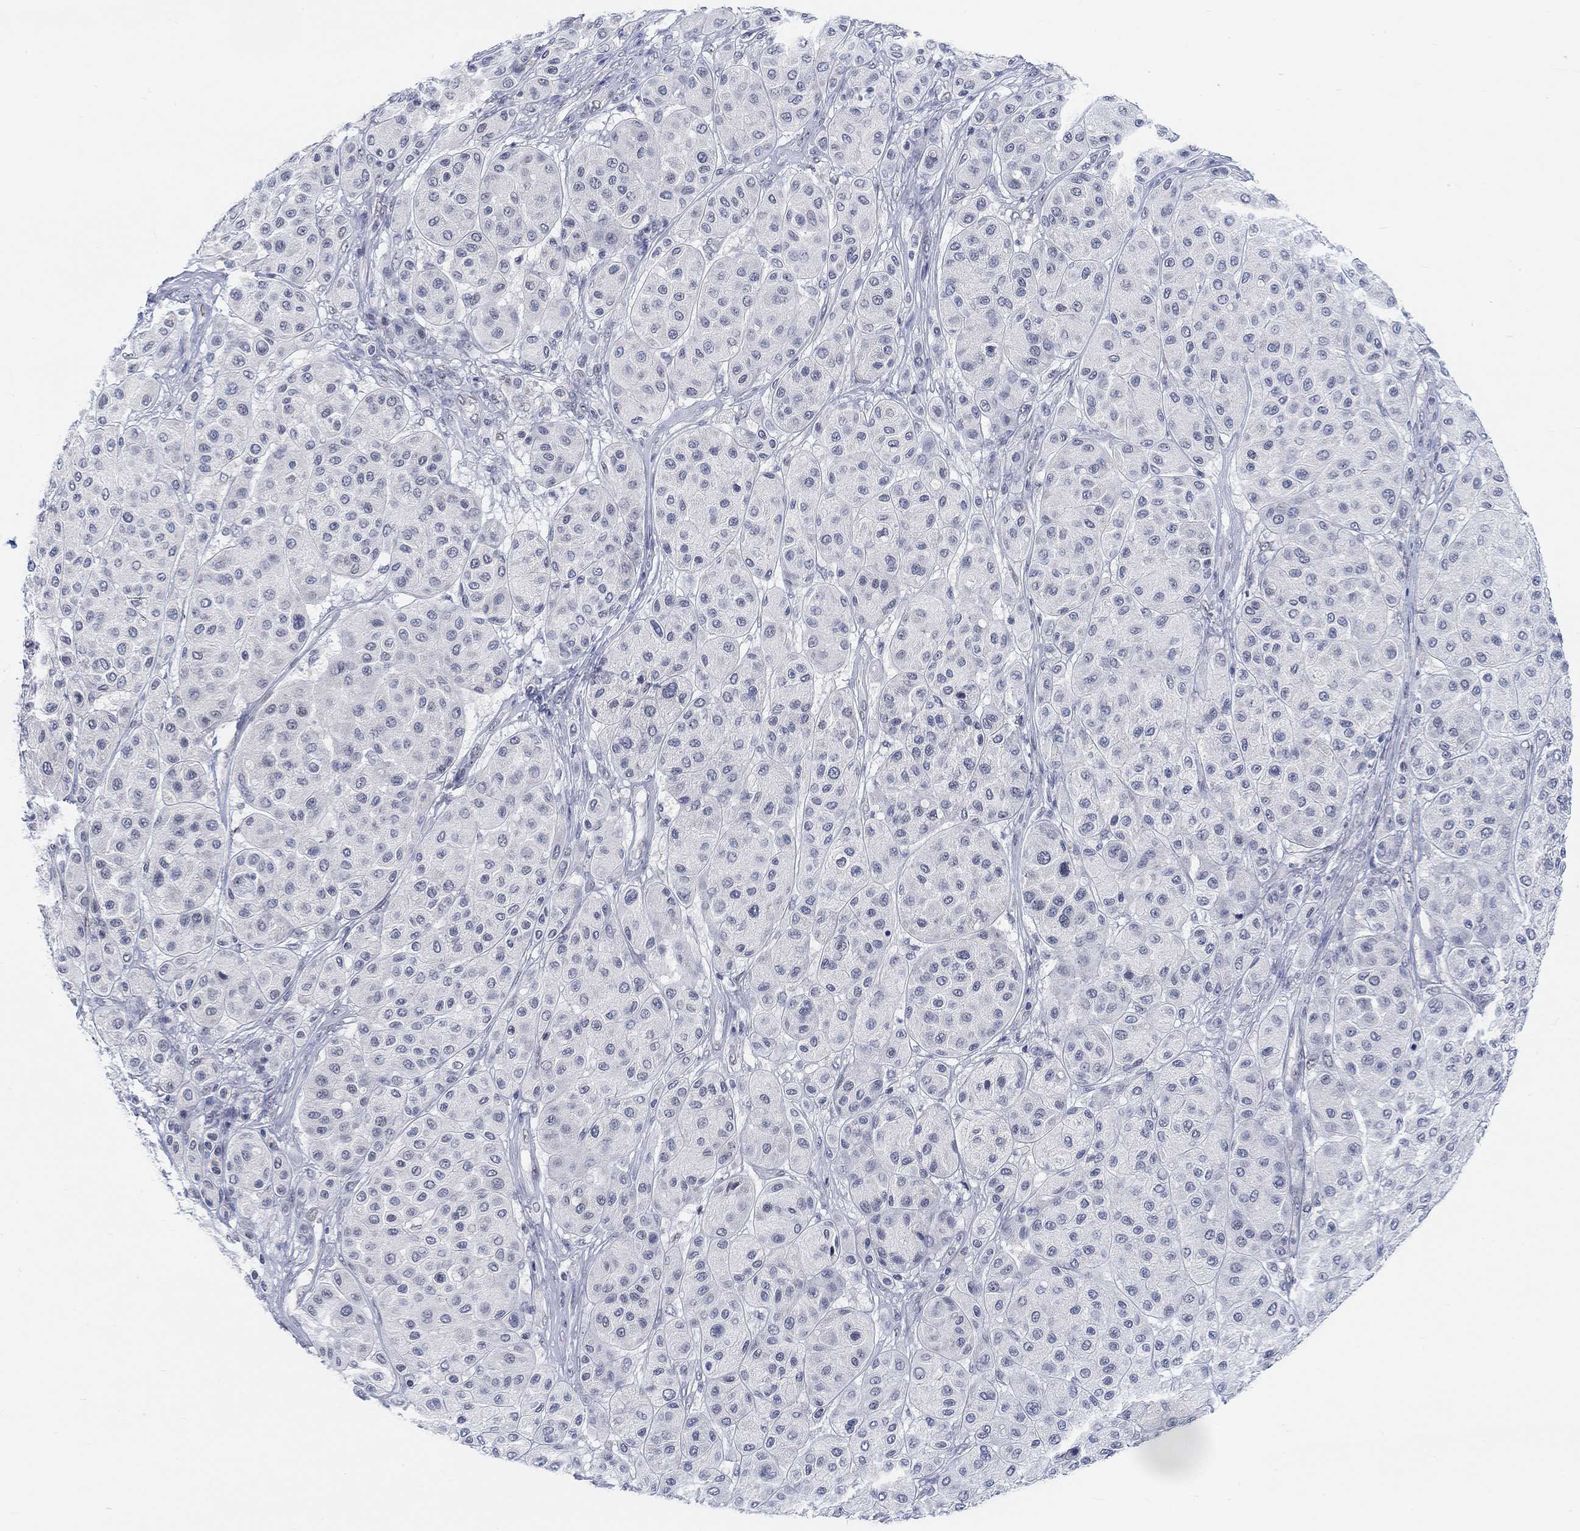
{"staining": {"intensity": "negative", "quantity": "none", "location": "none"}, "tissue": "melanoma", "cell_type": "Tumor cells", "image_type": "cancer", "snomed": [{"axis": "morphology", "description": "Malignant melanoma, Metastatic site"}, {"axis": "topography", "description": "Smooth muscle"}], "caption": "Immunohistochemistry (IHC) of melanoma demonstrates no staining in tumor cells.", "gene": "PURG", "patient": {"sex": "male", "age": 41}}